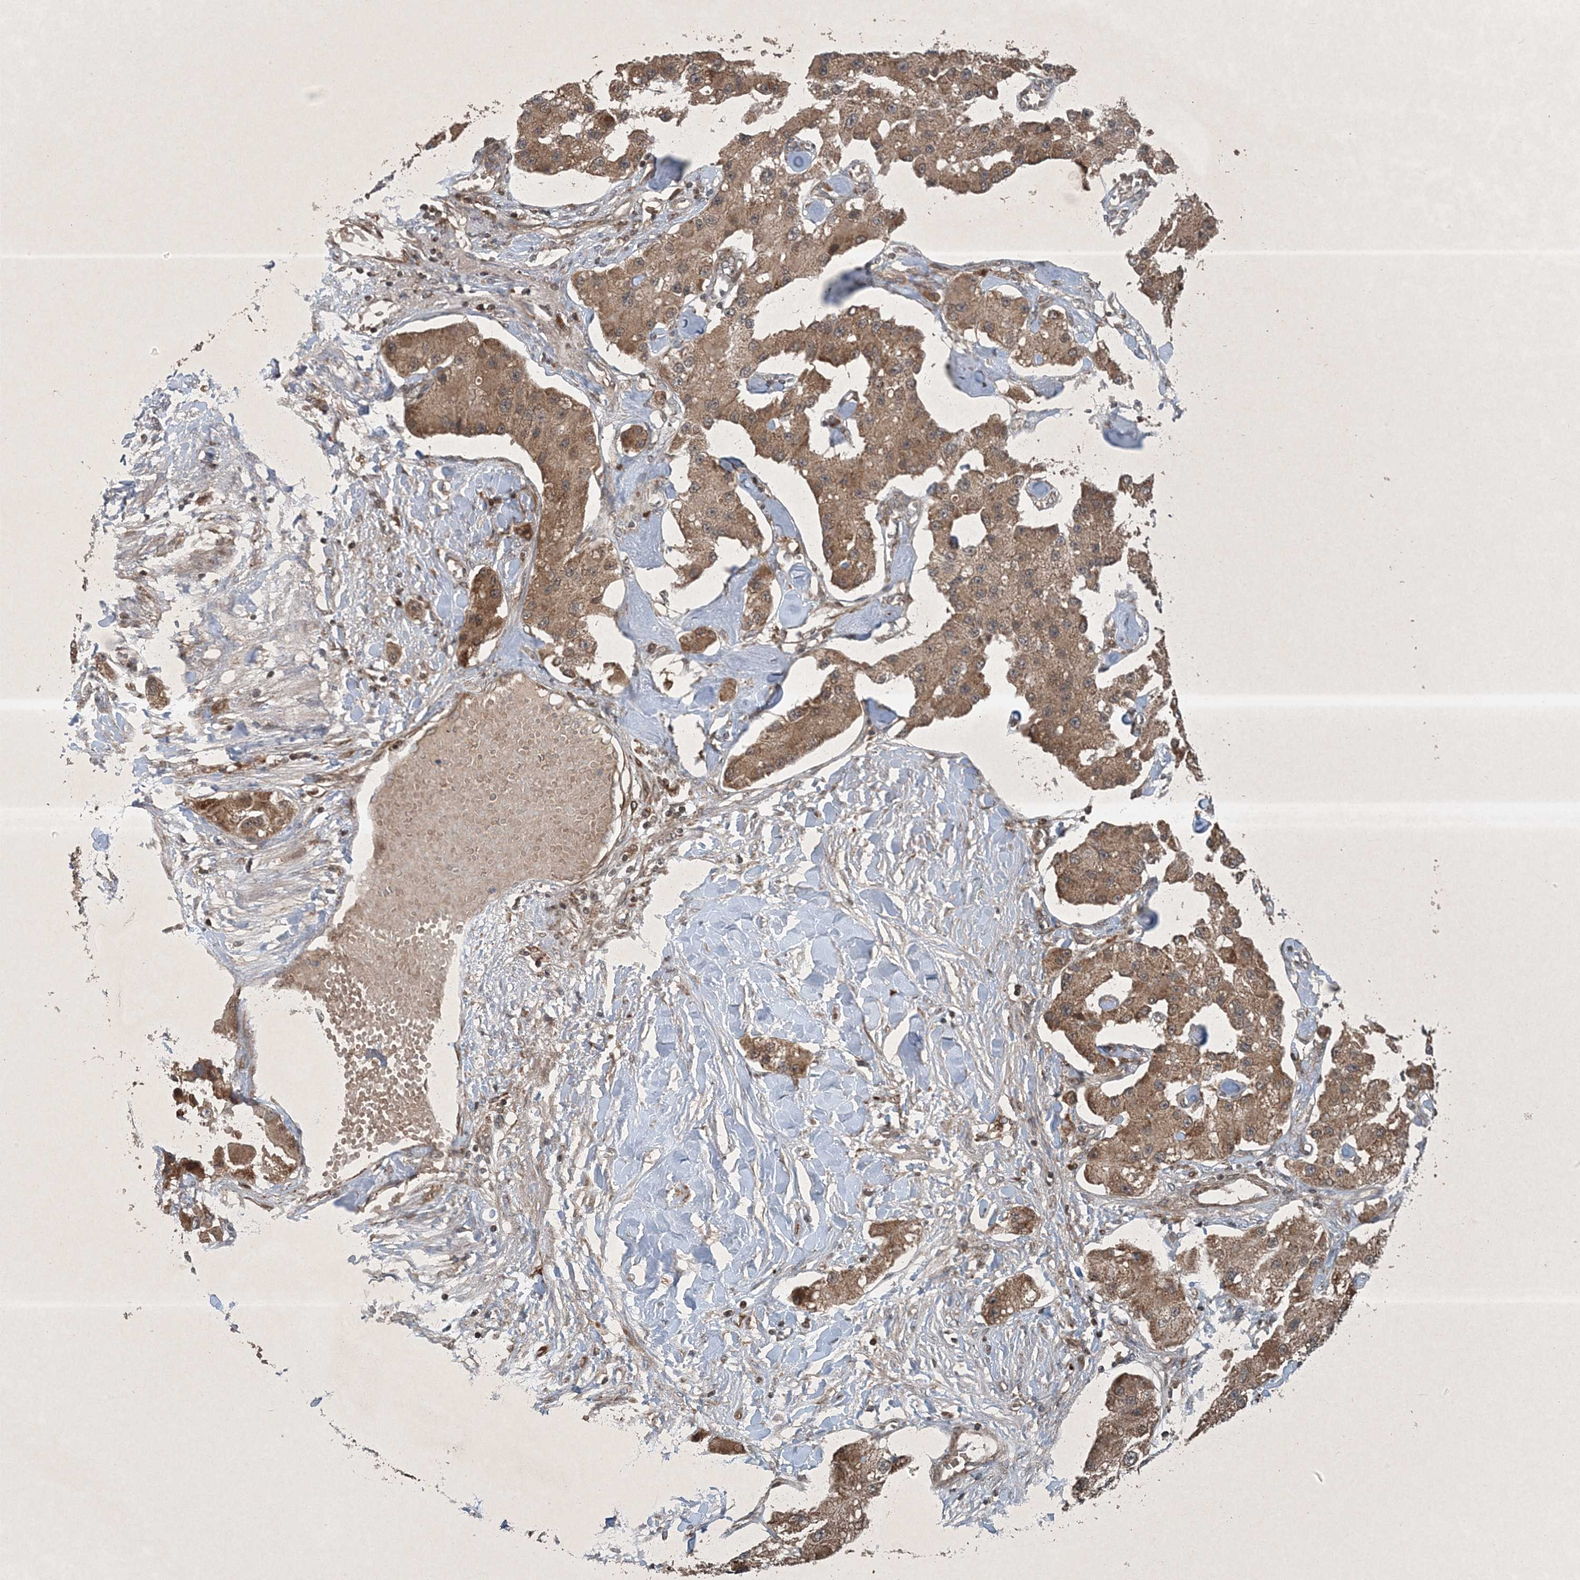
{"staining": {"intensity": "moderate", "quantity": ">75%", "location": "cytoplasmic/membranous"}, "tissue": "carcinoid", "cell_type": "Tumor cells", "image_type": "cancer", "snomed": [{"axis": "morphology", "description": "Carcinoid, malignant, NOS"}, {"axis": "topography", "description": "Pancreas"}], "caption": "Immunohistochemical staining of carcinoid (malignant) reveals medium levels of moderate cytoplasmic/membranous protein expression in about >75% of tumor cells. (IHC, brightfield microscopy, high magnification).", "gene": "GNG5", "patient": {"sex": "male", "age": 41}}